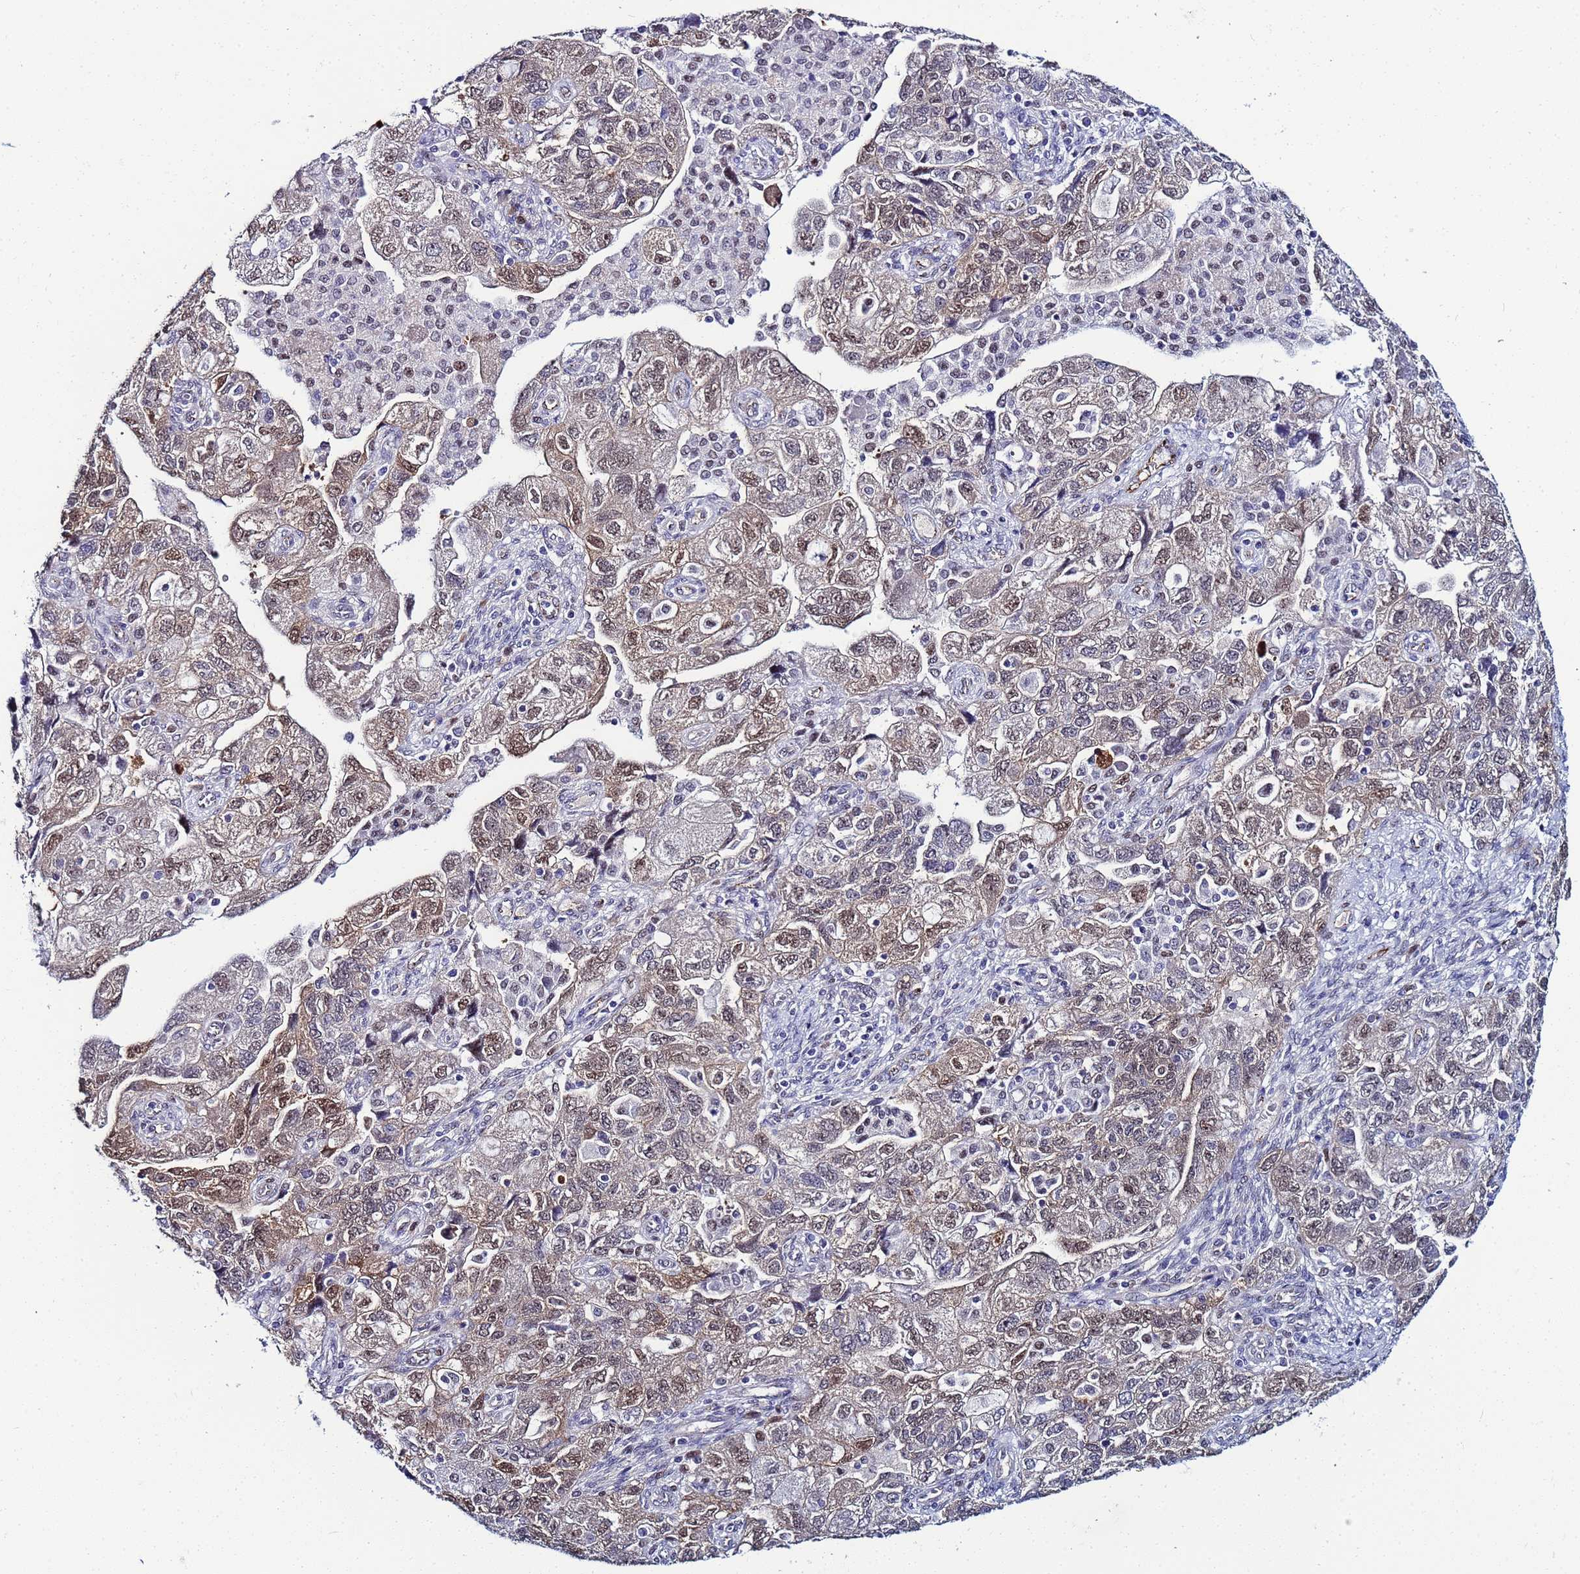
{"staining": {"intensity": "moderate", "quantity": ">75%", "location": "cytoplasmic/membranous,nuclear"}, "tissue": "ovarian cancer", "cell_type": "Tumor cells", "image_type": "cancer", "snomed": [{"axis": "morphology", "description": "Carcinoma, endometroid"}, {"axis": "topography", "description": "Ovary"}], "caption": "Moderate cytoplasmic/membranous and nuclear expression is present in approximately >75% of tumor cells in ovarian cancer.", "gene": "SLC25A37", "patient": {"sex": "female", "age": 51}}